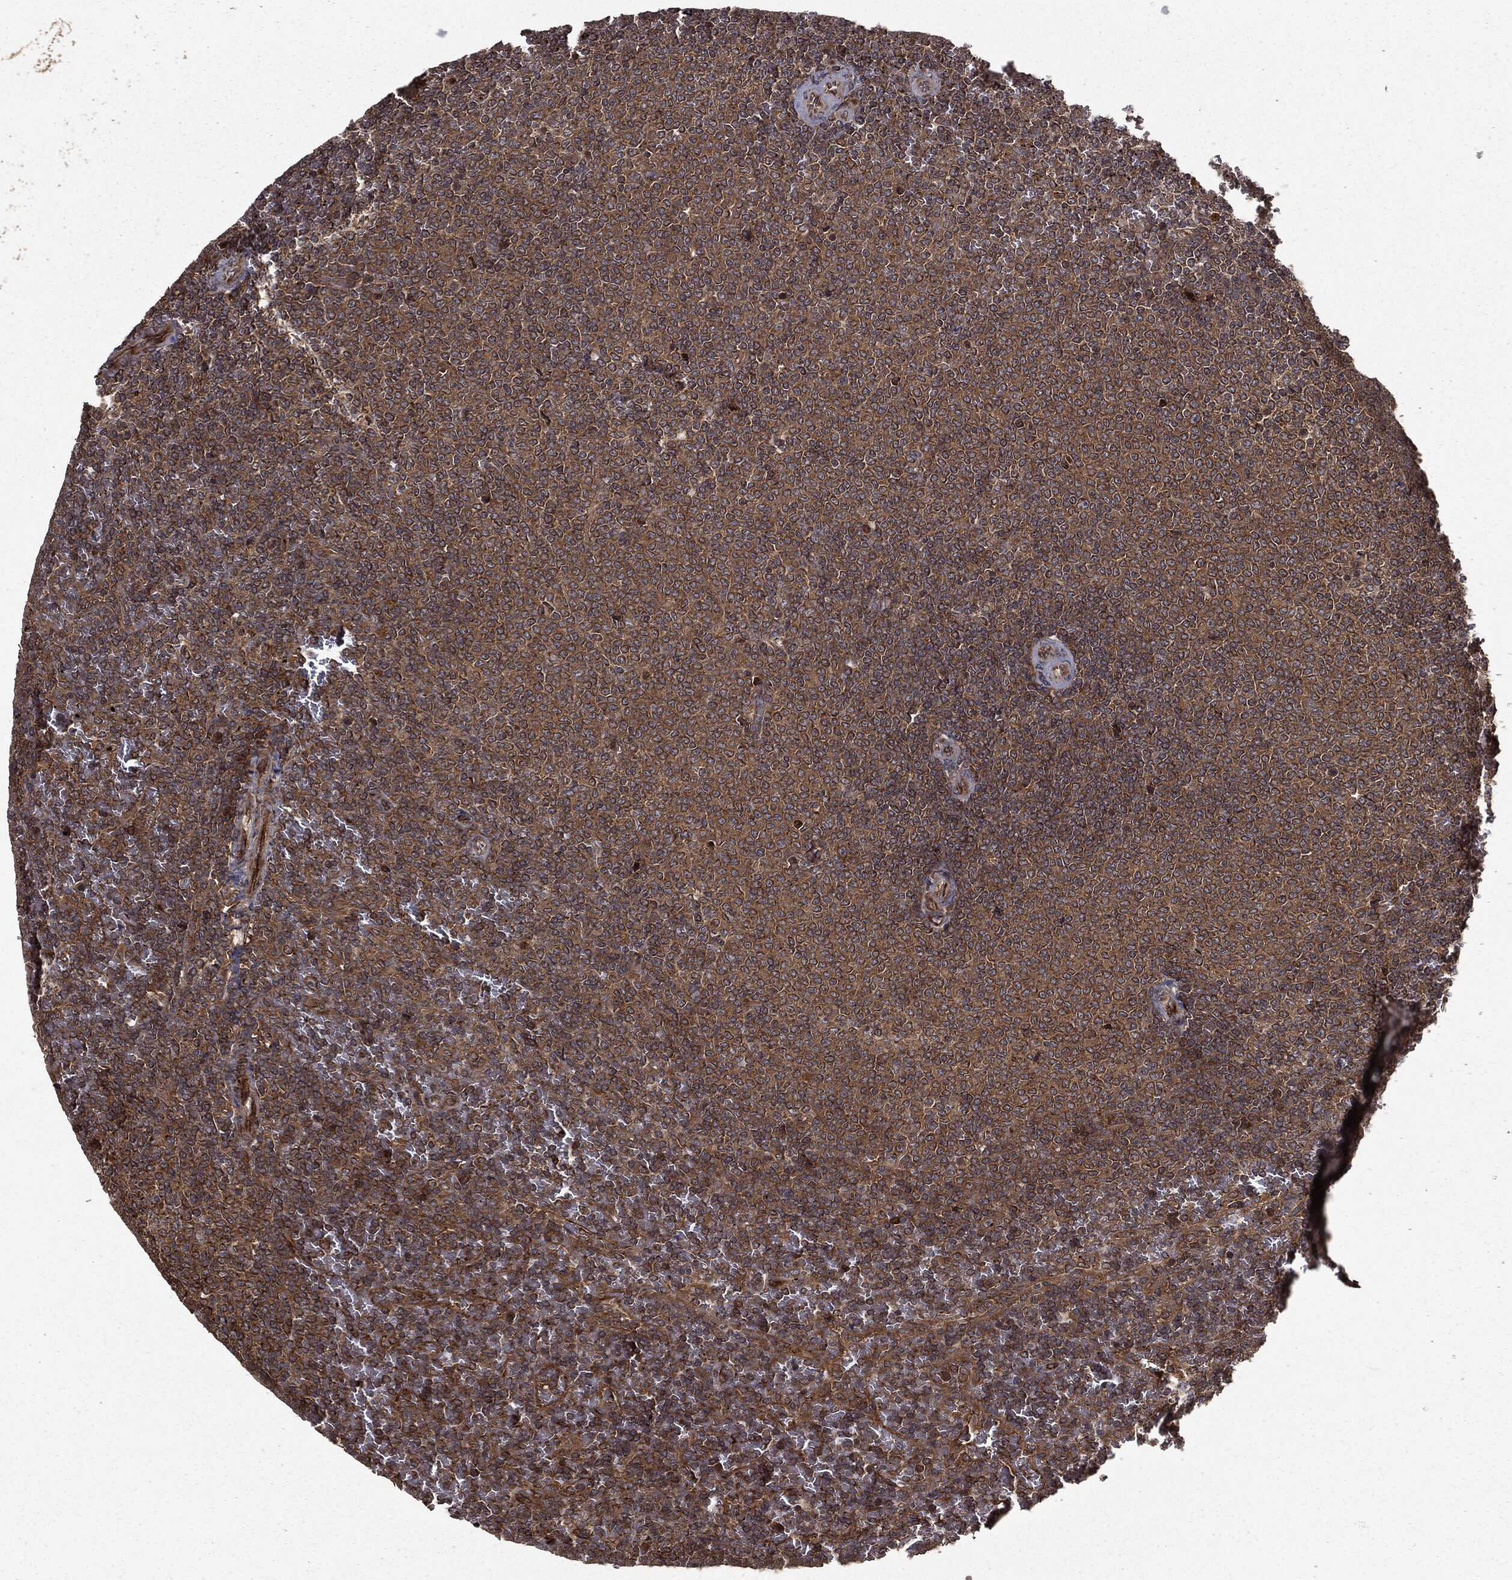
{"staining": {"intensity": "moderate", "quantity": ">75%", "location": "cytoplasmic/membranous"}, "tissue": "lymphoma", "cell_type": "Tumor cells", "image_type": "cancer", "snomed": [{"axis": "morphology", "description": "Malignant lymphoma, non-Hodgkin's type, Low grade"}, {"axis": "topography", "description": "Spleen"}], "caption": "This photomicrograph displays immunohistochemistry staining of human malignant lymphoma, non-Hodgkin's type (low-grade), with medium moderate cytoplasmic/membranous staining in about >75% of tumor cells.", "gene": "HTT", "patient": {"sex": "female", "age": 77}}